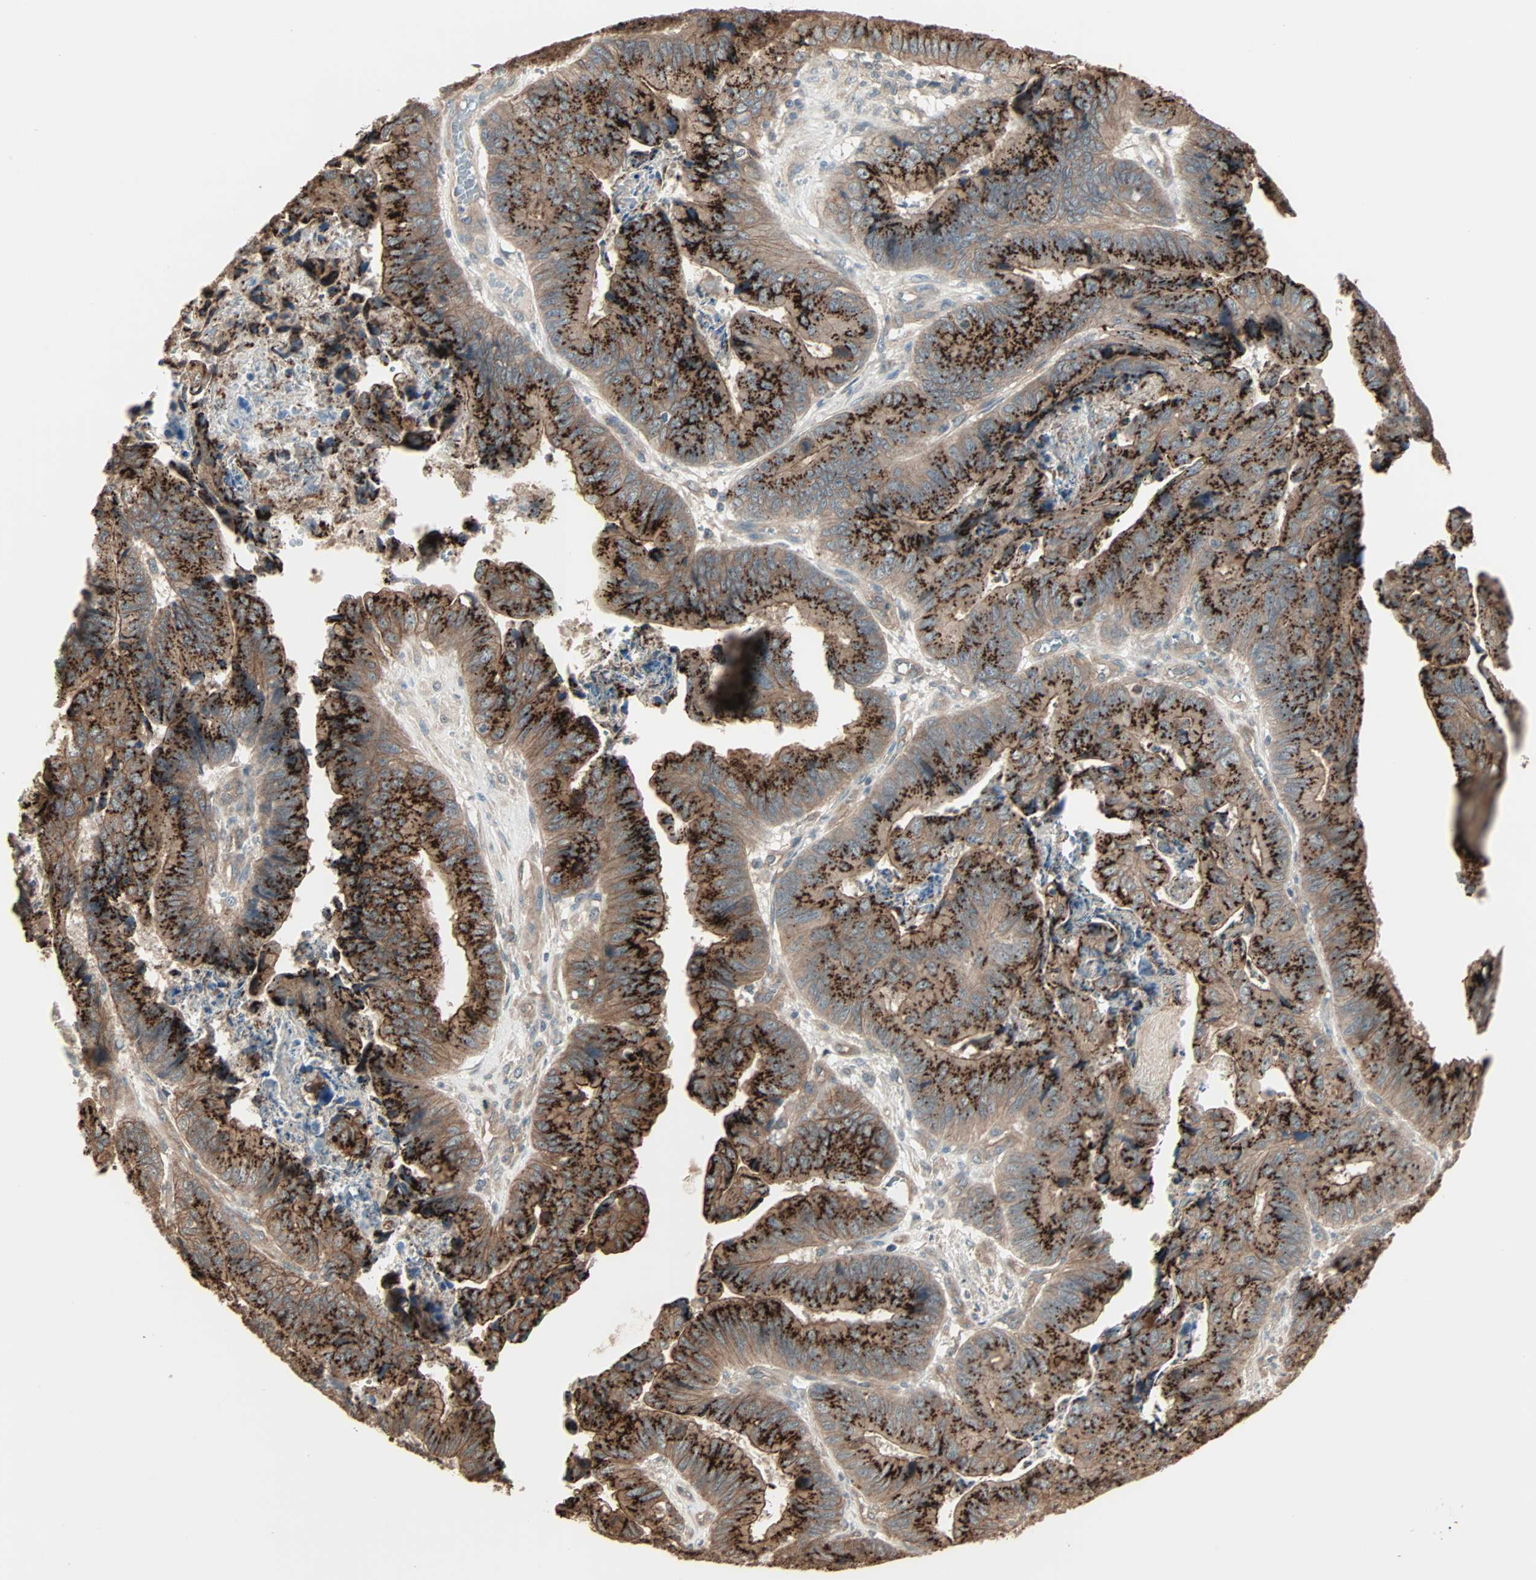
{"staining": {"intensity": "strong", "quantity": ">75%", "location": "cytoplasmic/membranous"}, "tissue": "stomach cancer", "cell_type": "Tumor cells", "image_type": "cancer", "snomed": [{"axis": "morphology", "description": "Adenocarcinoma, NOS"}, {"axis": "topography", "description": "Stomach, lower"}], "caption": "Strong cytoplasmic/membranous staining for a protein is present in approximately >75% of tumor cells of stomach cancer using immunohistochemistry.", "gene": "GALNT3", "patient": {"sex": "male", "age": 77}}